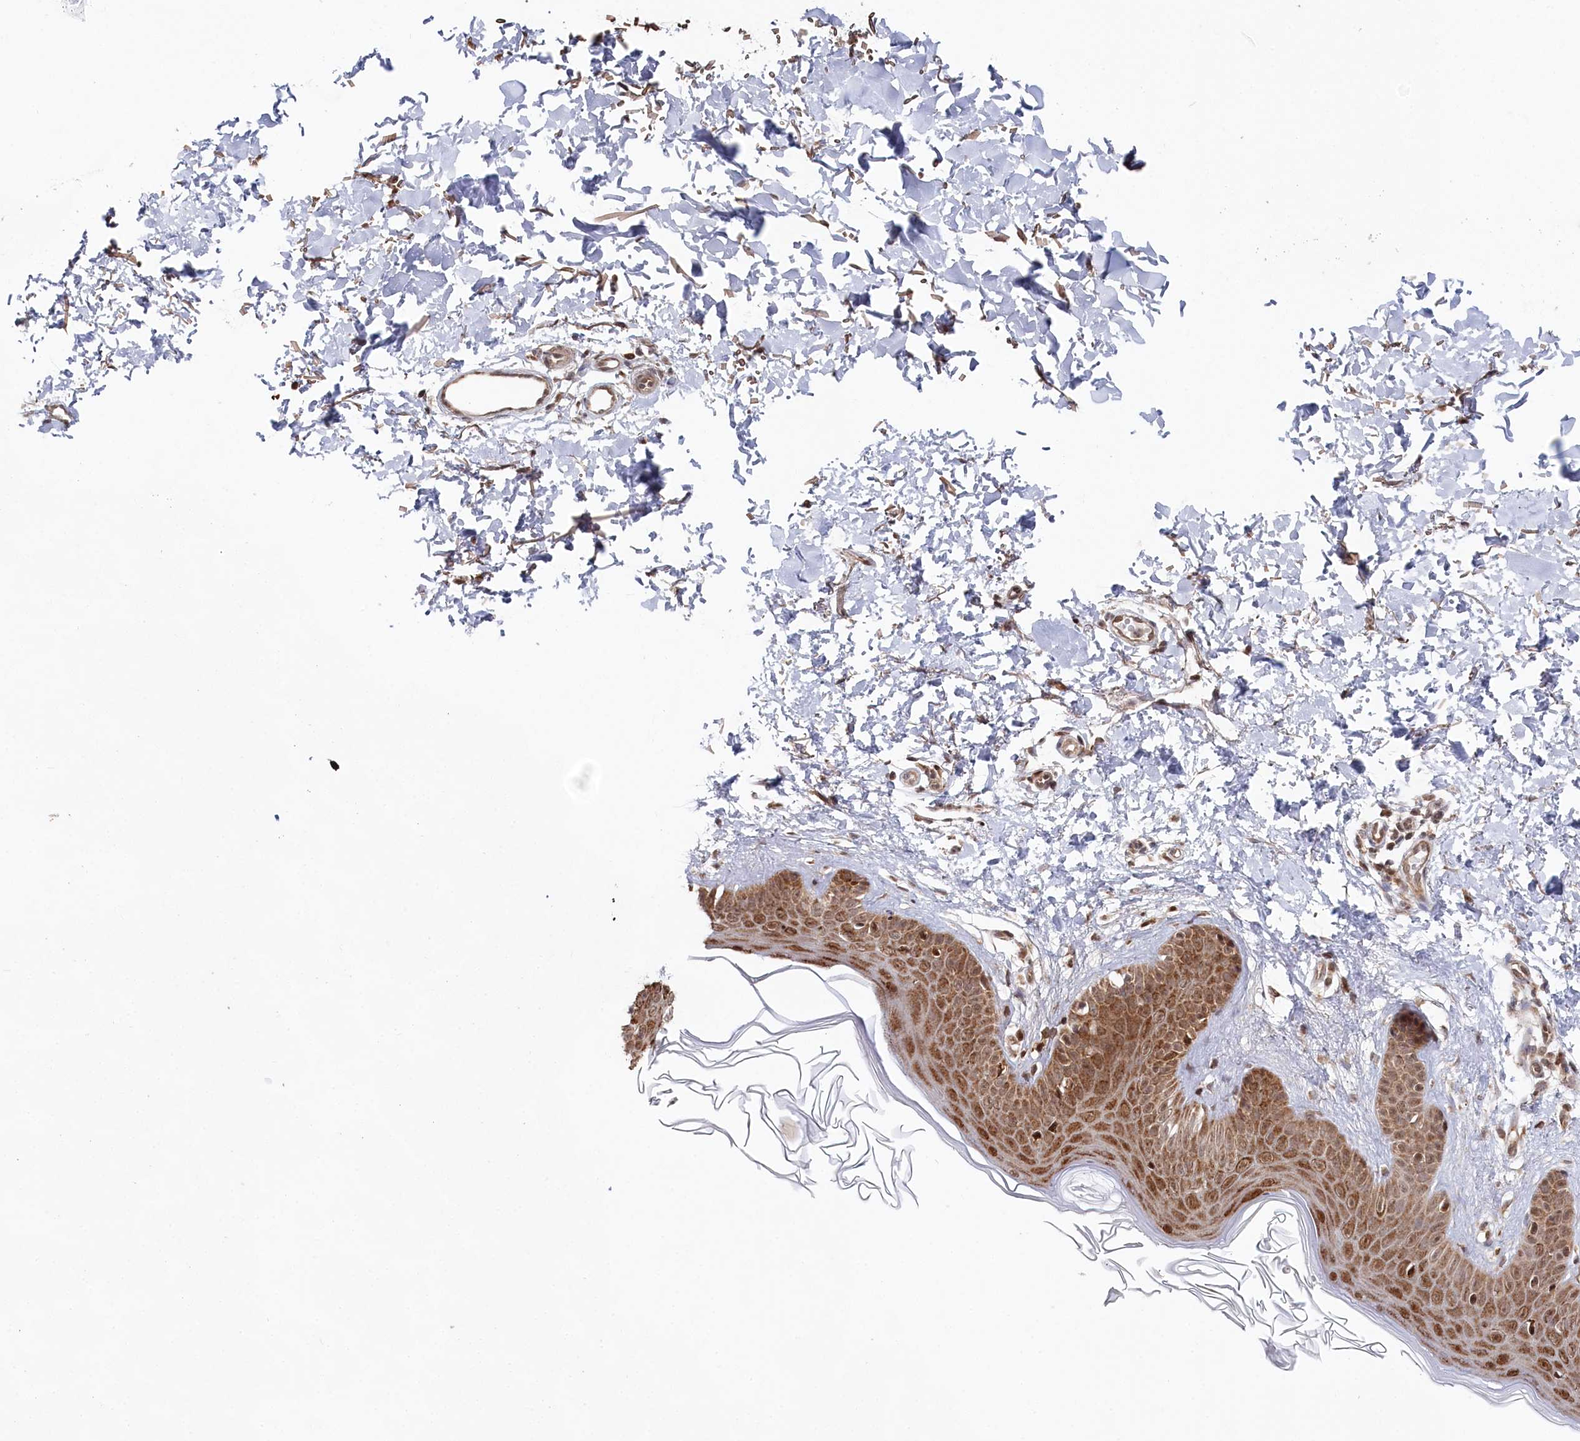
{"staining": {"intensity": "moderate", "quantity": ">75%", "location": "cytoplasmic/membranous"}, "tissue": "skin", "cell_type": "Fibroblasts", "image_type": "normal", "snomed": [{"axis": "morphology", "description": "Normal tissue, NOS"}, {"axis": "topography", "description": "Skin"}], "caption": "DAB (3,3'-diaminobenzidine) immunohistochemical staining of normal human skin exhibits moderate cytoplasmic/membranous protein expression in approximately >75% of fibroblasts.", "gene": "WAPL", "patient": {"sex": "male", "age": 52}}